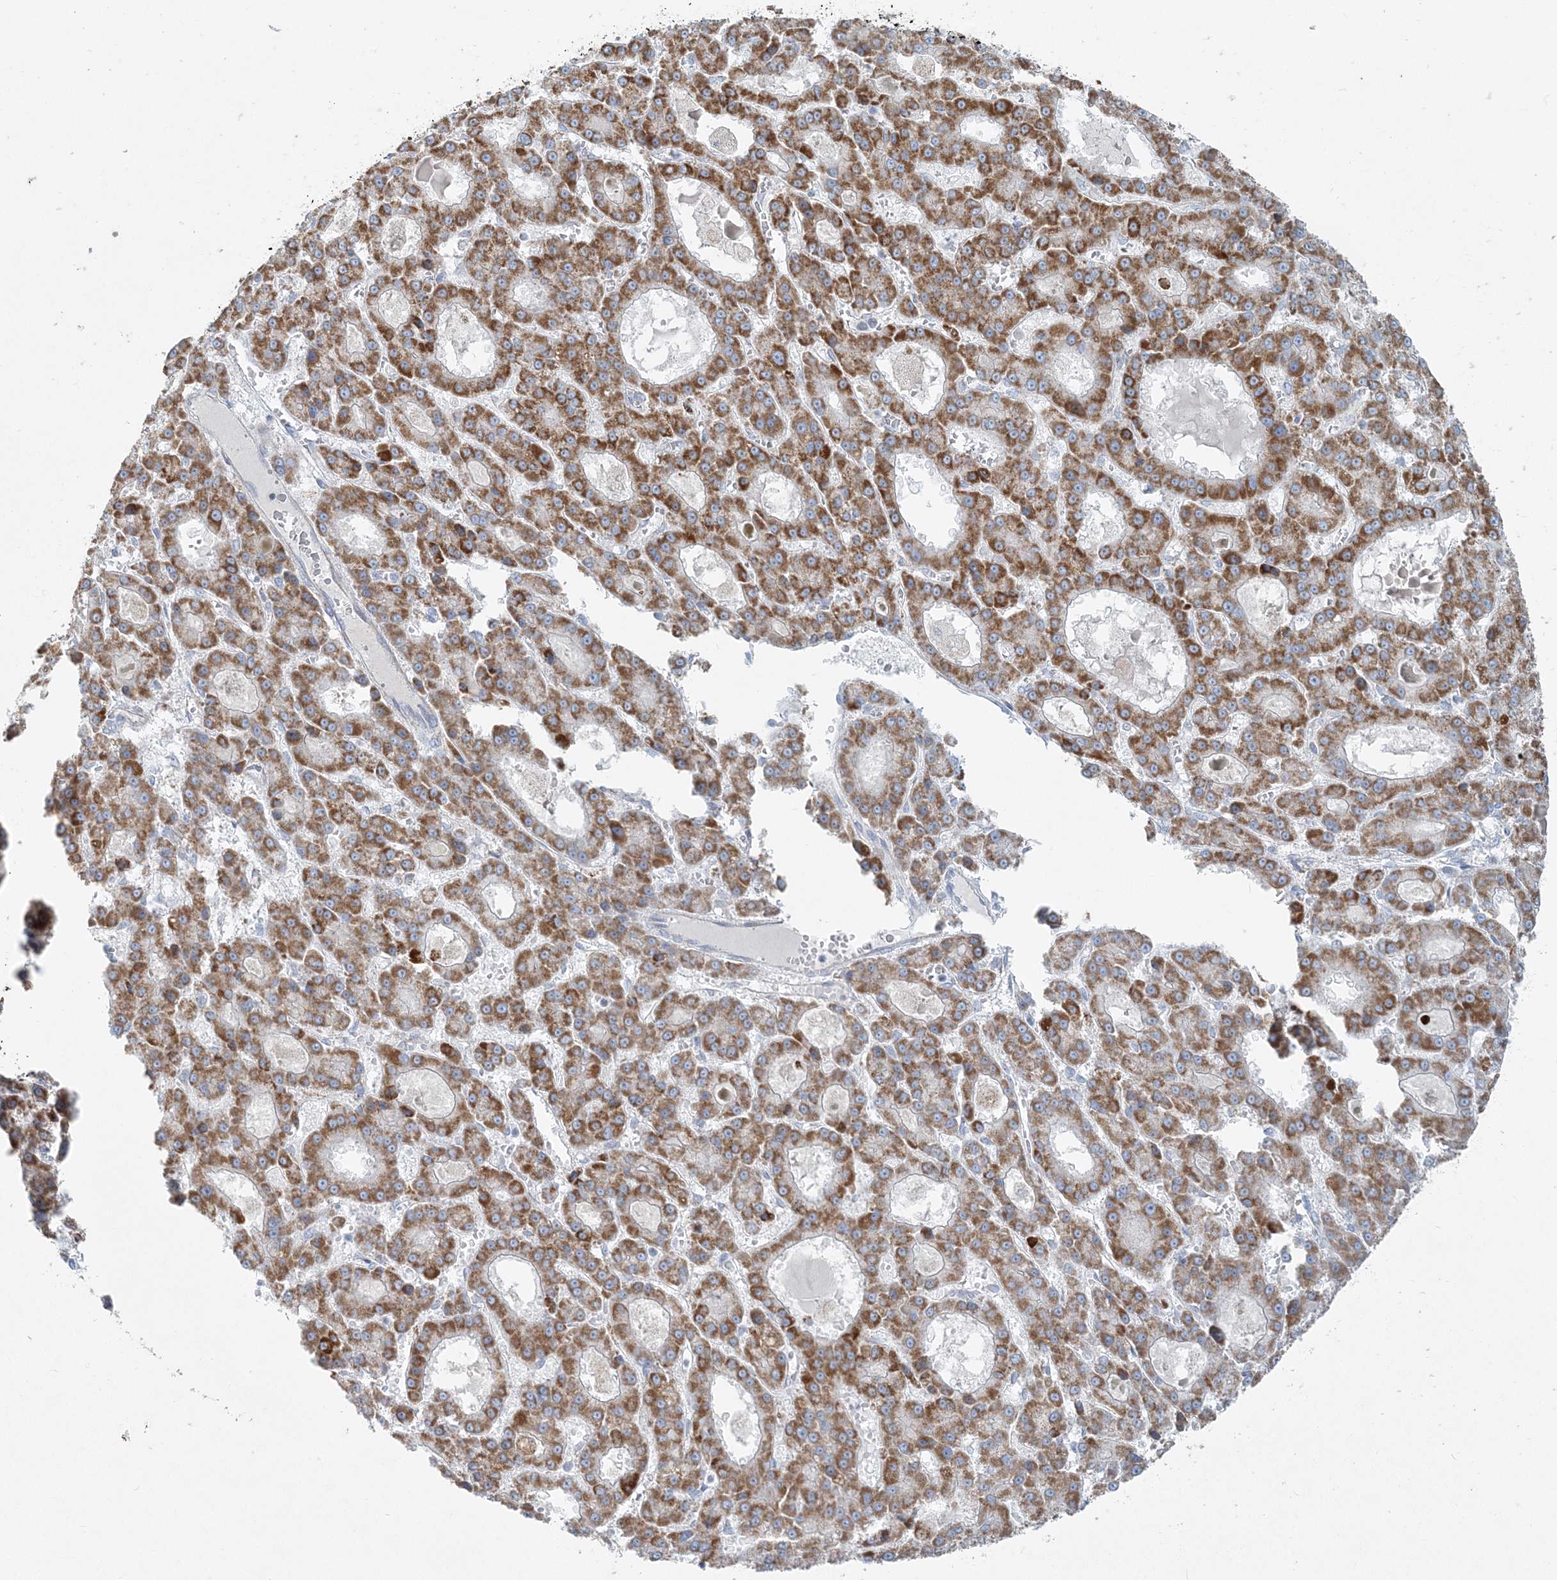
{"staining": {"intensity": "moderate", "quantity": ">75%", "location": "cytoplasmic/membranous"}, "tissue": "liver cancer", "cell_type": "Tumor cells", "image_type": "cancer", "snomed": [{"axis": "morphology", "description": "Carcinoma, Hepatocellular, NOS"}, {"axis": "topography", "description": "Liver"}], "caption": "A brown stain shows moderate cytoplasmic/membranous expression of a protein in human liver cancer tumor cells.", "gene": "PCCB", "patient": {"sex": "male", "age": 70}}